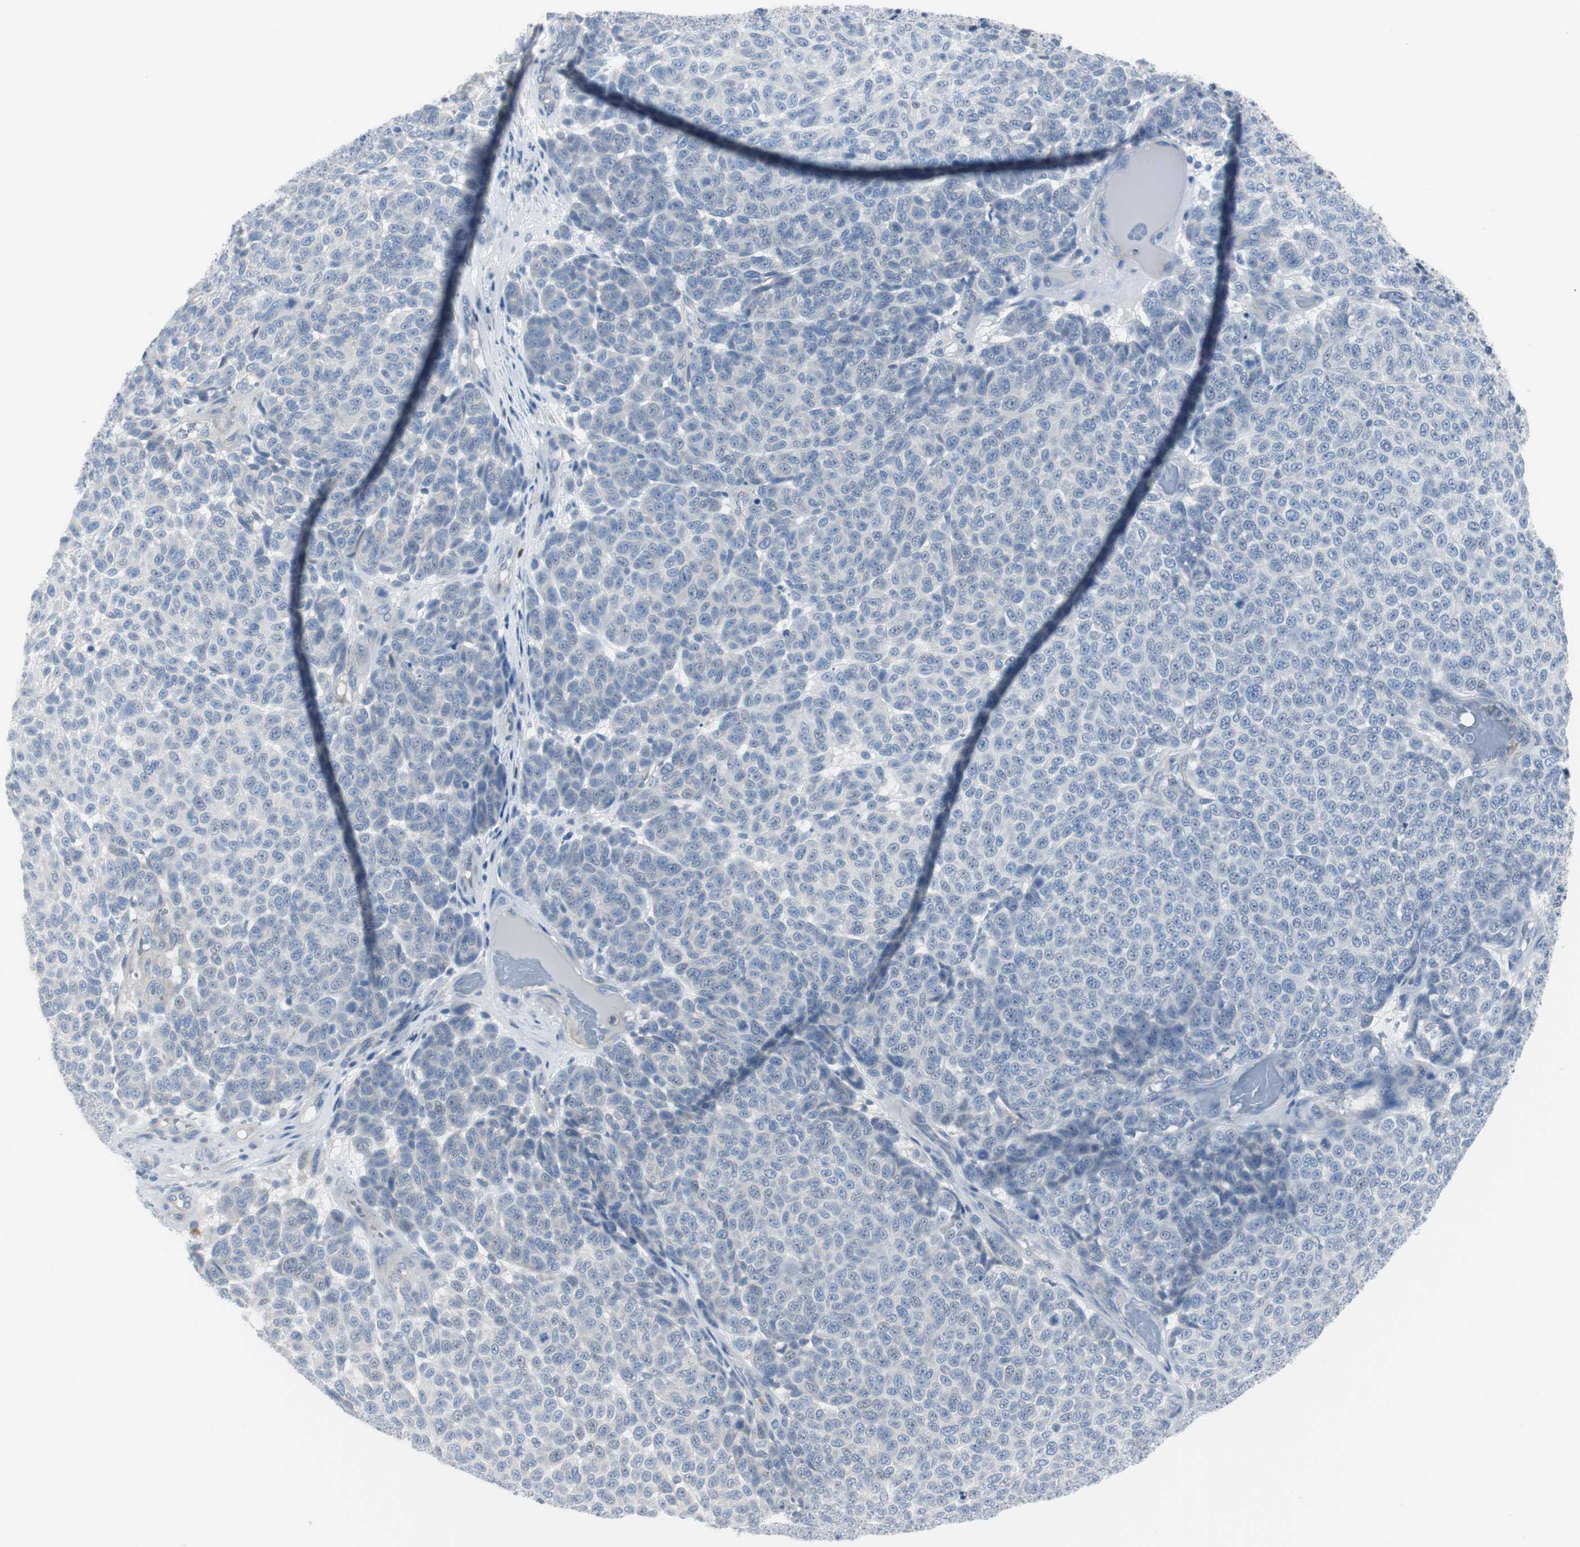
{"staining": {"intensity": "negative", "quantity": "none", "location": "none"}, "tissue": "melanoma", "cell_type": "Tumor cells", "image_type": "cancer", "snomed": [{"axis": "morphology", "description": "Malignant melanoma, NOS"}, {"axis": "topography", "description": "Skin"}], "caption": "This is a photomicrograph of IHC staining of melanoma, which shows no staining in tumor cells.", "gene": "RASA1", "patient": {"sex": "male", "age": 59}}